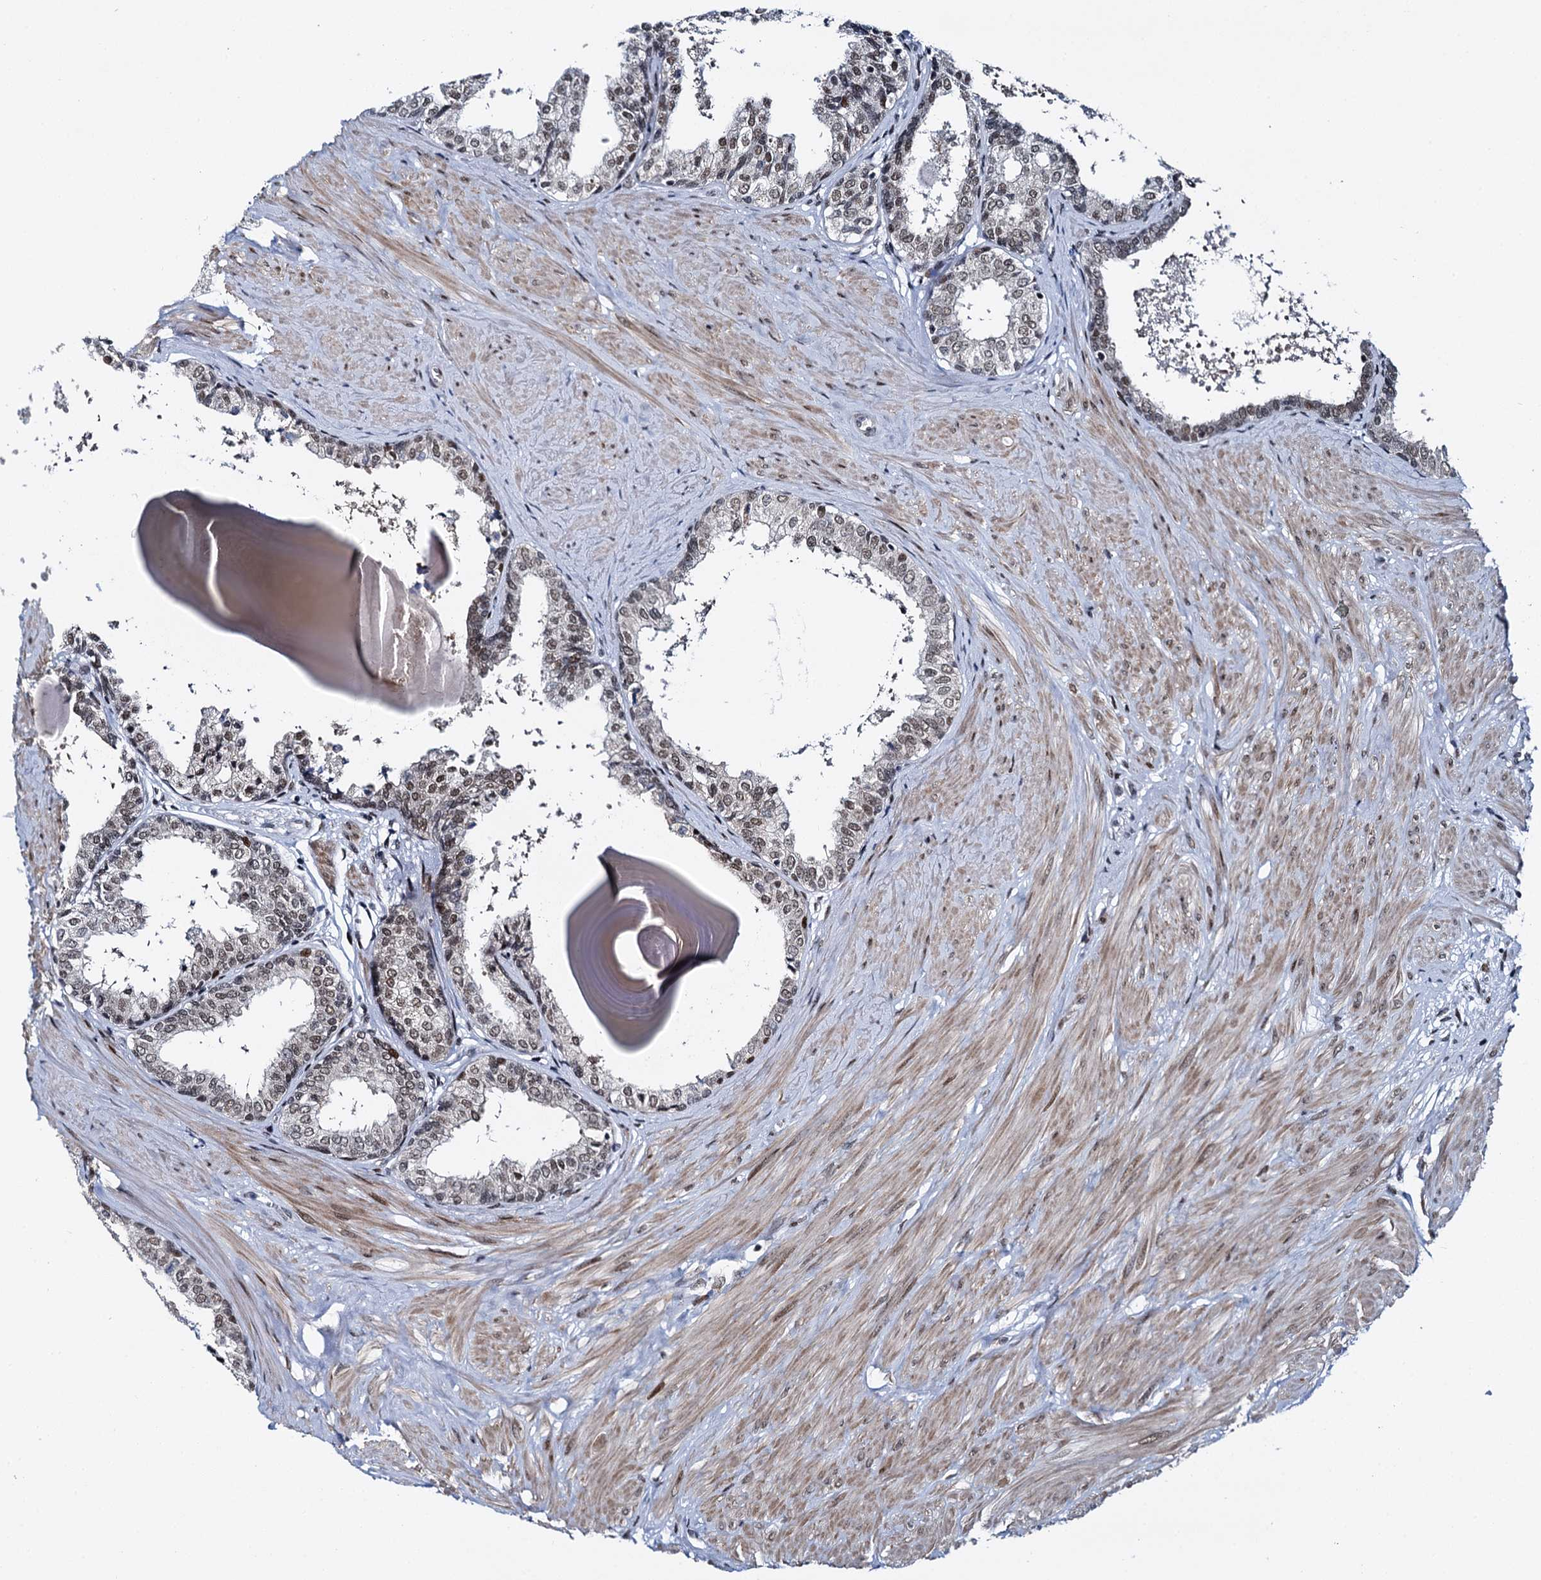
{"staining": {"intensity": "moderate", "quantity": "25%-75%", "location": "nuclear"}, "tissue": "prostate", "cell_type": "Glandular cells", "image_type": "normal", "snomed": [{"axis": "morphology", "description": "Normal tissue, NOS"}, {"axis": "topography", "description": "Prostate"}], "caption": "Benign prostate was stained to show a protein in brown. There is medium levels of moderate nuclear staining in approximately 25%-75% of glandular cells.", "gene": "RUFY2", "patient": {"sex": "male", "age": 48}}